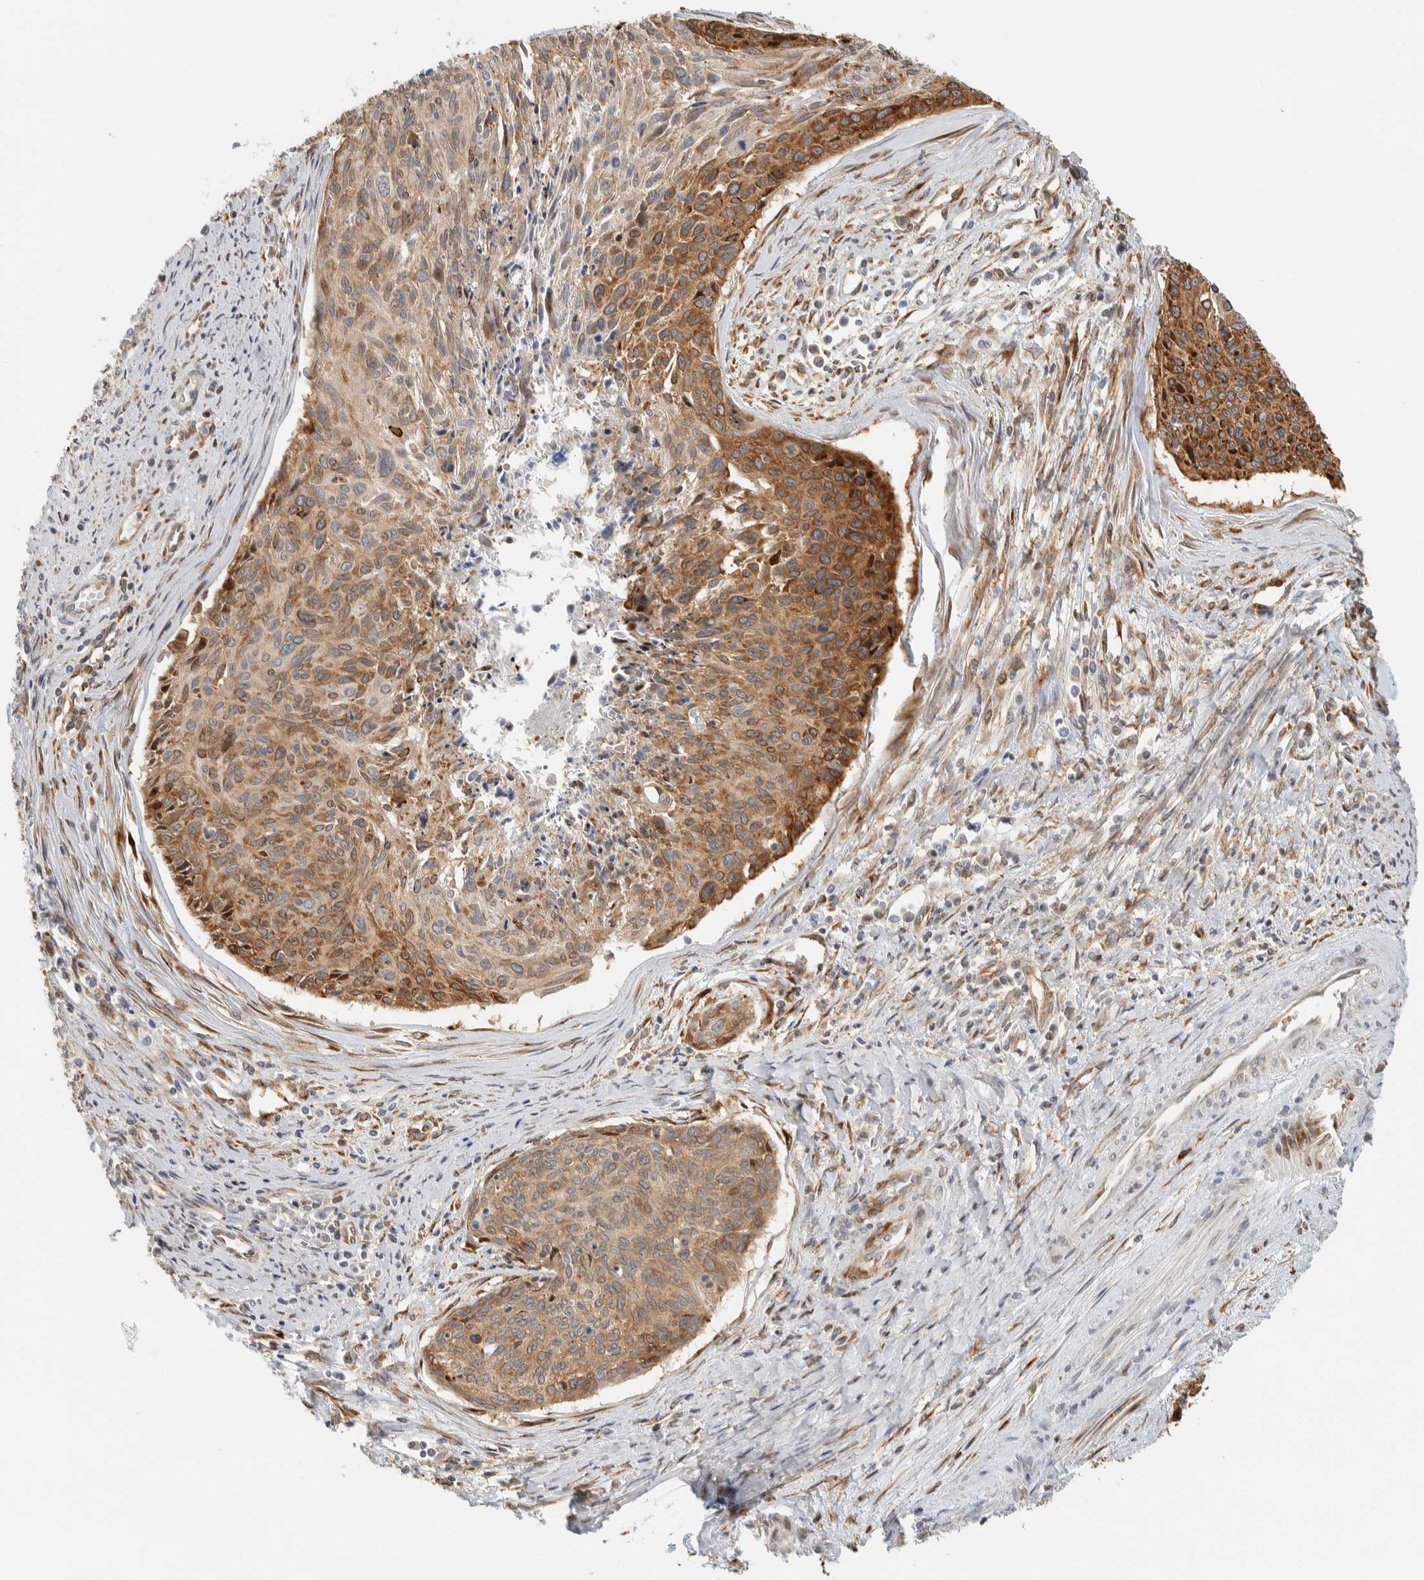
{"staining": {"intensity": "strong", "quantity": ">75%", "location": "cytoplasmic/membranous"}, "tissue": "cervical cancer", "cell_type": "Tumor cells", "image_type": "cancer", "snomed": [{"axis": "morphology", "description": "Squamous cell carcinoma, NOS"}, {"axis": "topography", "description": "Cervix"}], "caption": "Cervical cancer (squamous cell carcinoma) stained with DAB (3,3'-diaminobenzidine) IHC displays high levels of strong cytoplasmic/membranous staining in approximately >75% of tumor cells. (brown staining indicates protein expression, while blue staining denotes nuclei).", "gene": "LLGL2", "patient": {"sex": "female", "age": 55}}